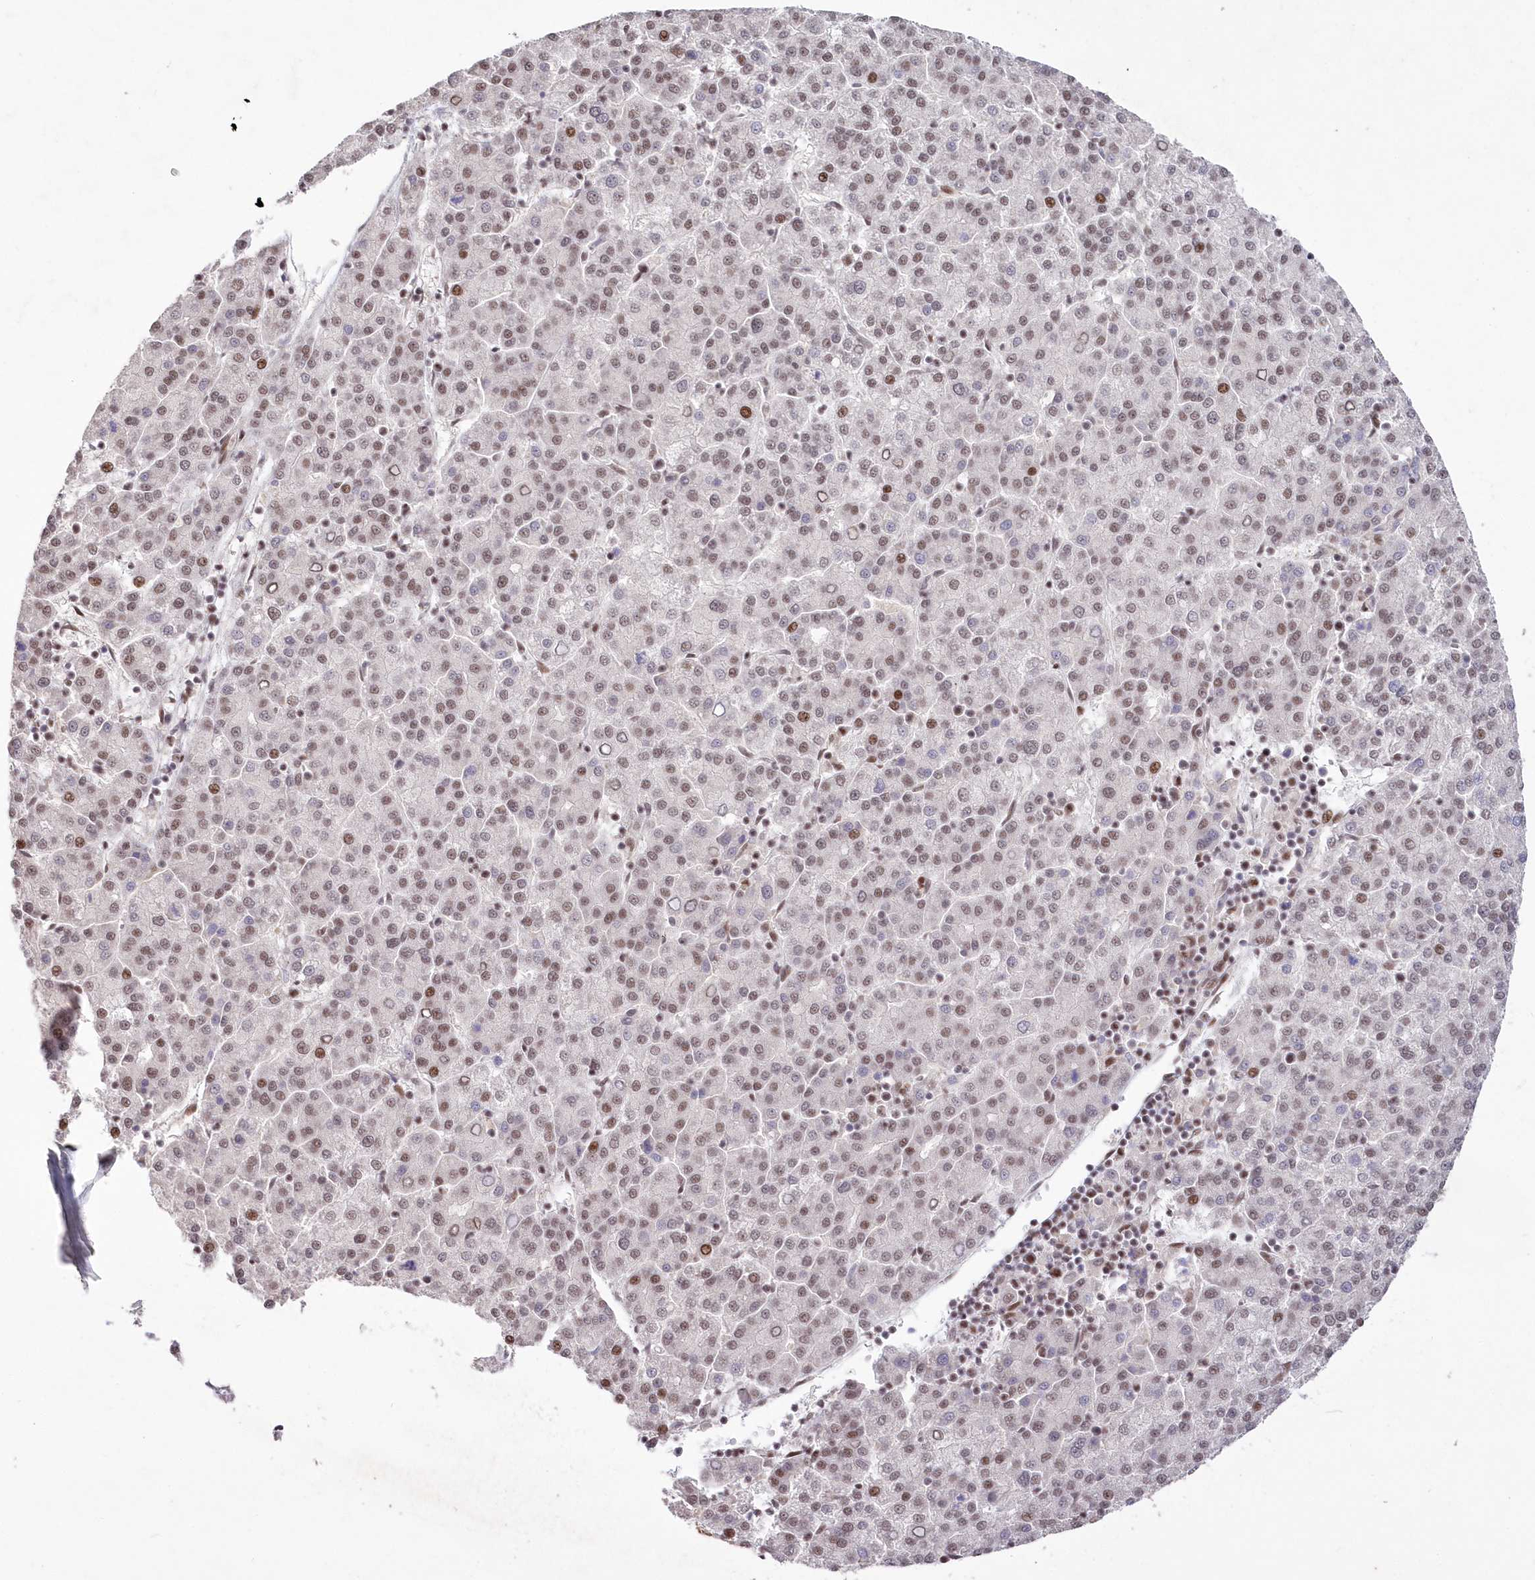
{"staining": {"intensity": "weak", "quantity": "25%-75%", "location": "nuclear"}, "tissue": "liver cancer", "cell_type": "Tumor cells", "image_type": "cancer", "snomed": [{"axis": "morphology", "description": "Carcinoma, Hepatocellular, NOS"}, {"axis": "topography", "description": "Liver"}], "caption": "Protein expression by immunohistochemistry (IHC) exhibits weak nuclear staining in about 25%-75% of tumor cells in liver hepatocellular carcinoma.", "gene": "WBP1L", "patient": {"sex": "female", "age": 58}}